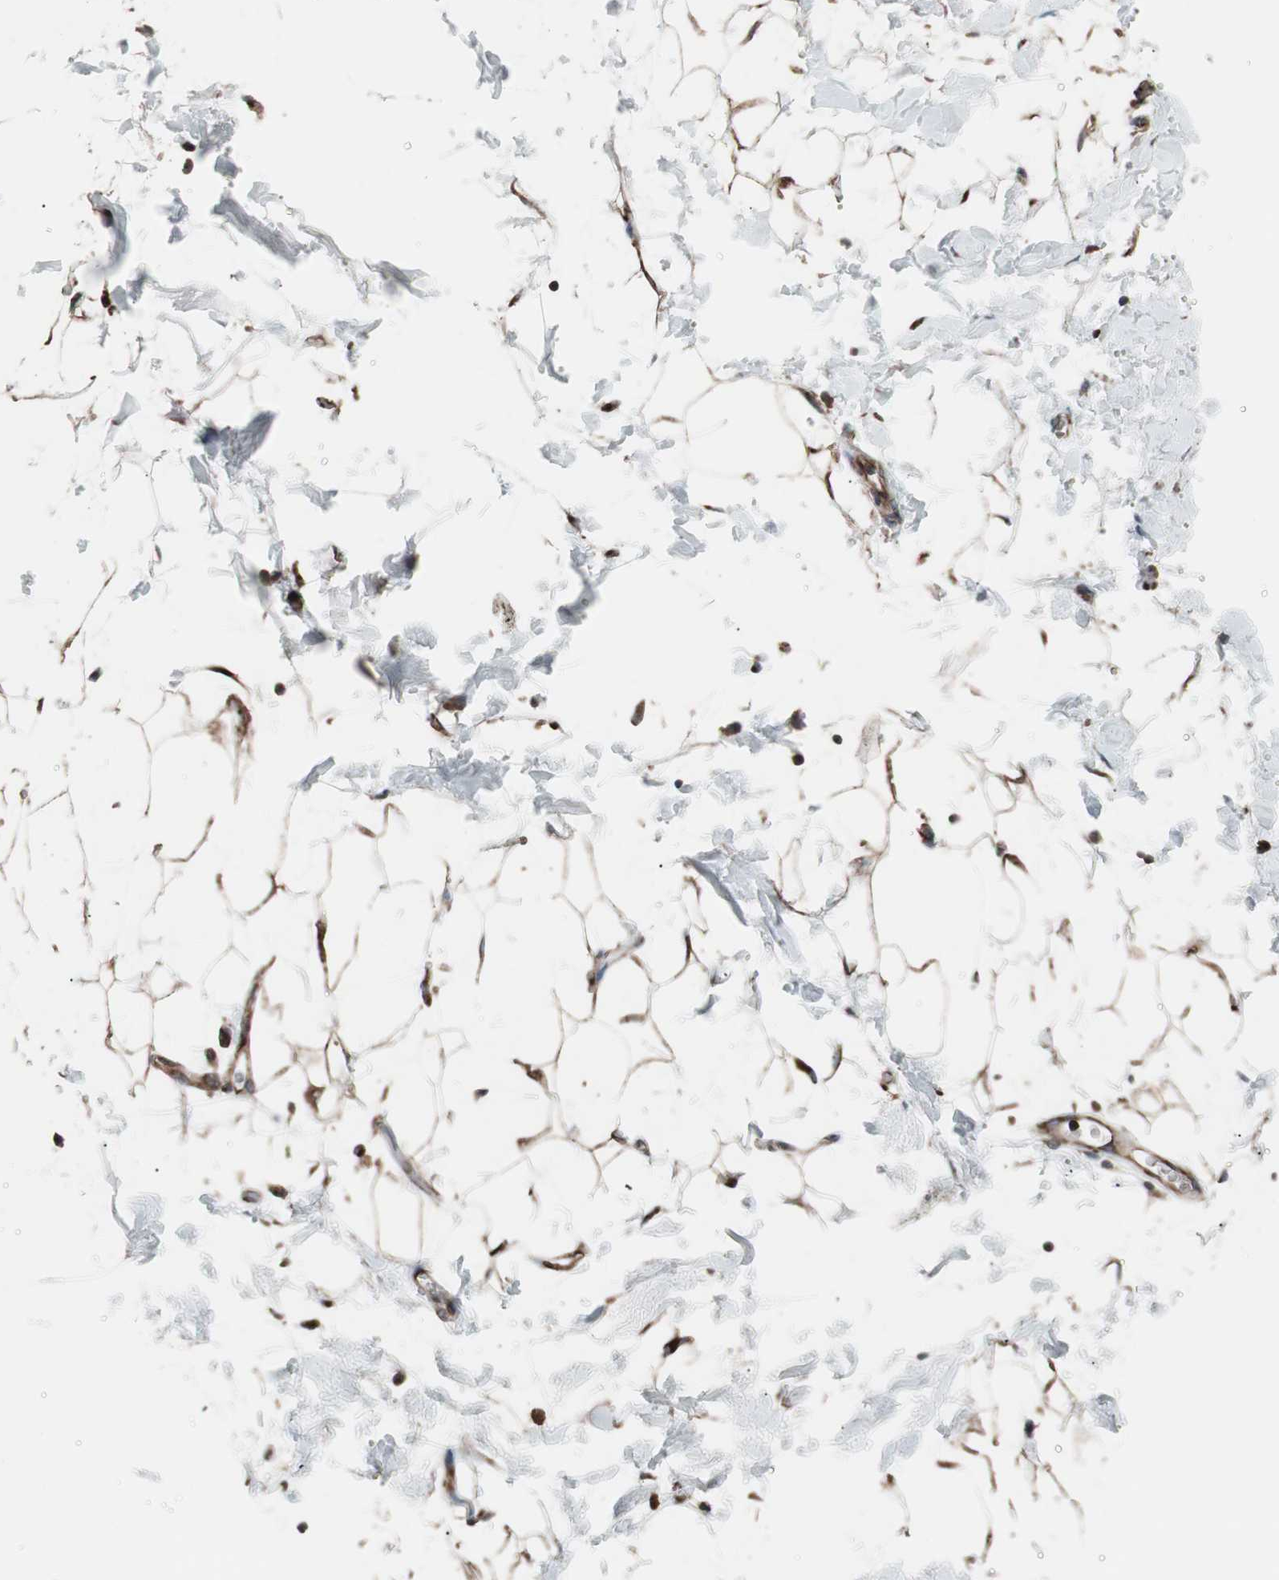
{"staining": {"intensity": "strong", "quantity": ">75%", "location": "cytoplasmic/membranous"}, "tissue": "adipose tissue", "cell_type": "Adipocytes", "image_type": "normal", "snomed": [{"axis": "morphology", "description": "Normal tissue, NOS"}, {"axis": "topography", "description": "Soft tissue"}], "caption": "High-power microscopy captured an IHC micrograph of unremarkable adipose tissue, revealing strong cytoplasmic/membranous expression in about >75% of adipocytes. (Stains: DAB (3,3'-diaminobenzidine) in brown, nuclei in blue, Microscopy: brightfield microscopy at high magnification).", "gene": "SEC31A", "patient": {"sex": "male", "age": 72}}